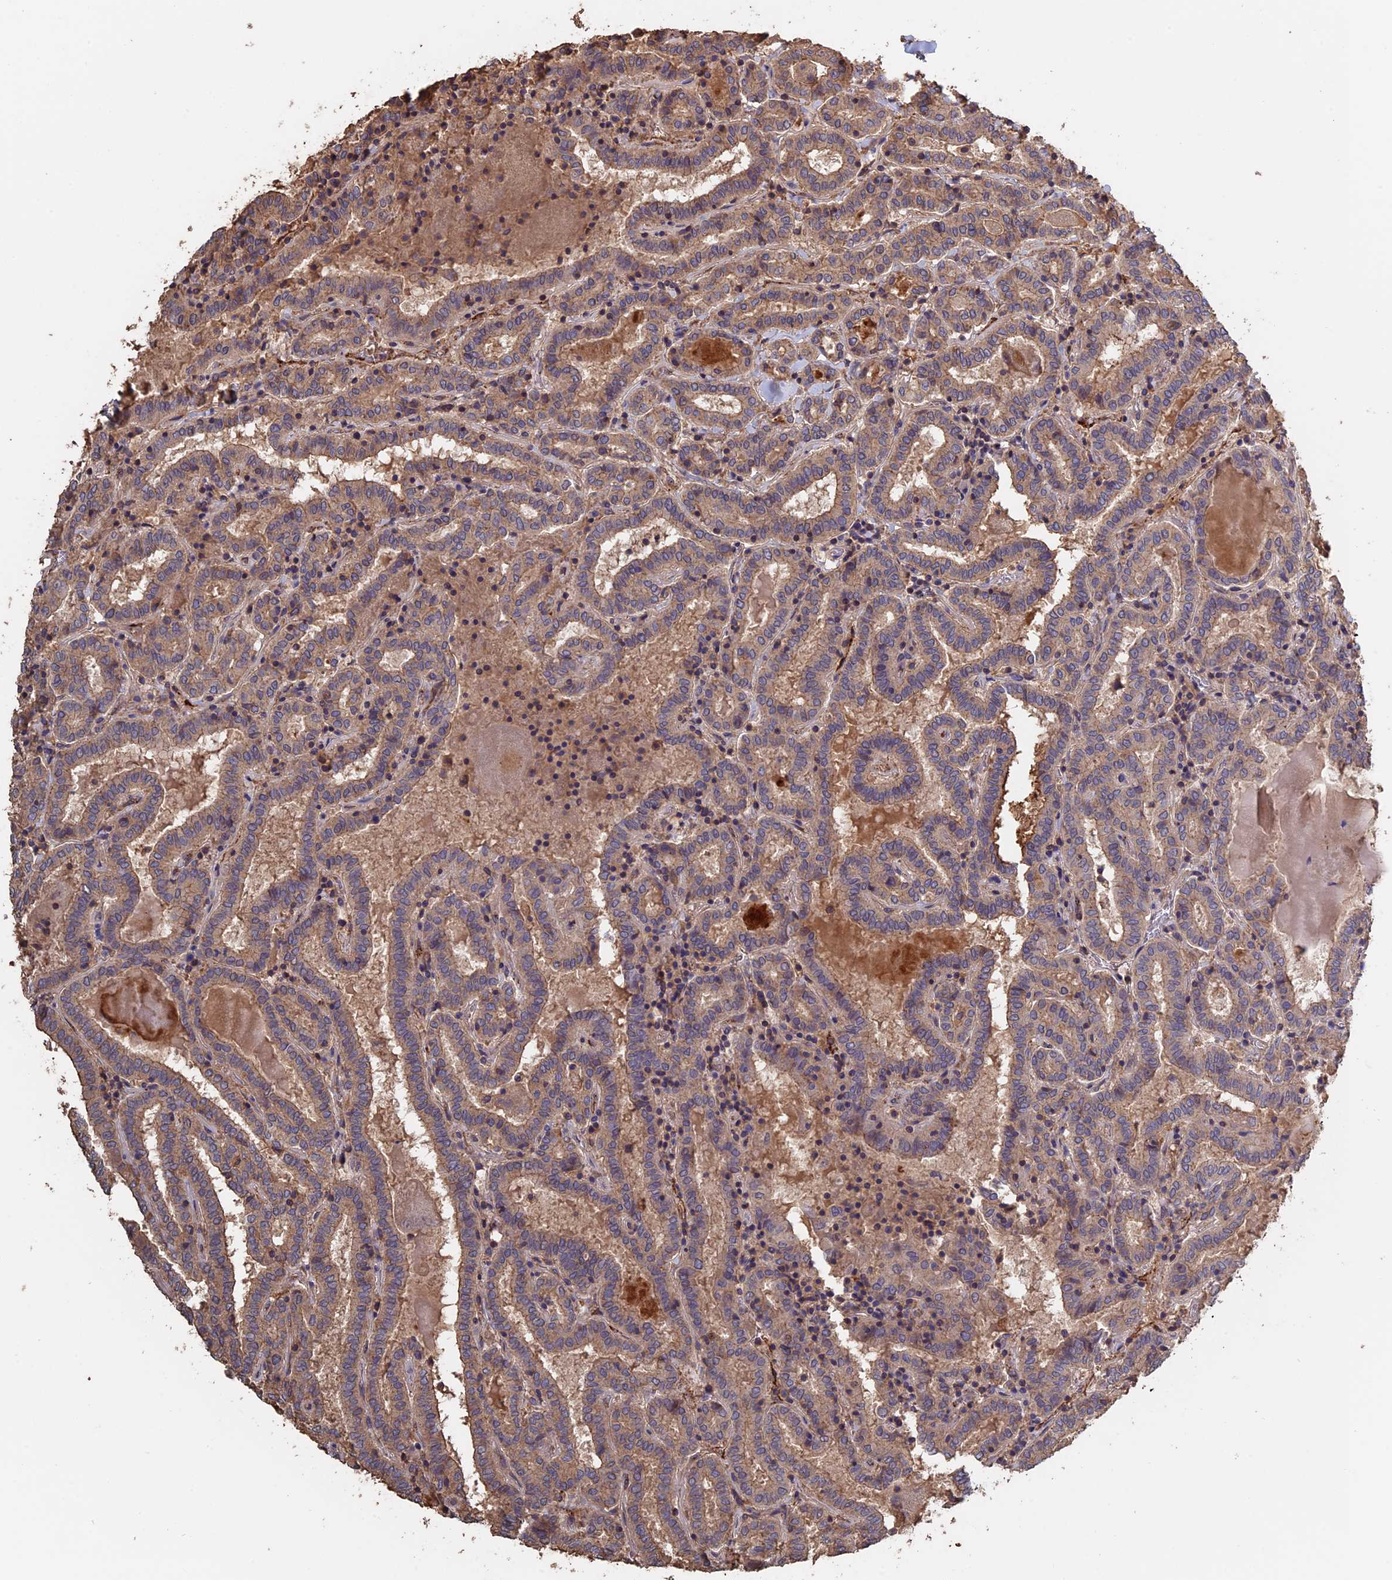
{"staining": {"intensity": "weak", "quantity": "25%-75%", "location": "cytoplasmic/membranous"}, "tissue": "thyroid cancer", "cell_type": "Tumor cells", "image_type": "cancer", "snomed": [{"axis": "morphology", "description": "Papillary adenocarcinoma, NOS"}, {"axis": "topography", "description": "Thyroid gland"}], "caption": "Thyroid papillary adenocarcinoma stained with a protein marker demonstrates weak staining in tumor cells.", "gene": "PIGQ", "patient": {"sex": "female", "age": 72}}